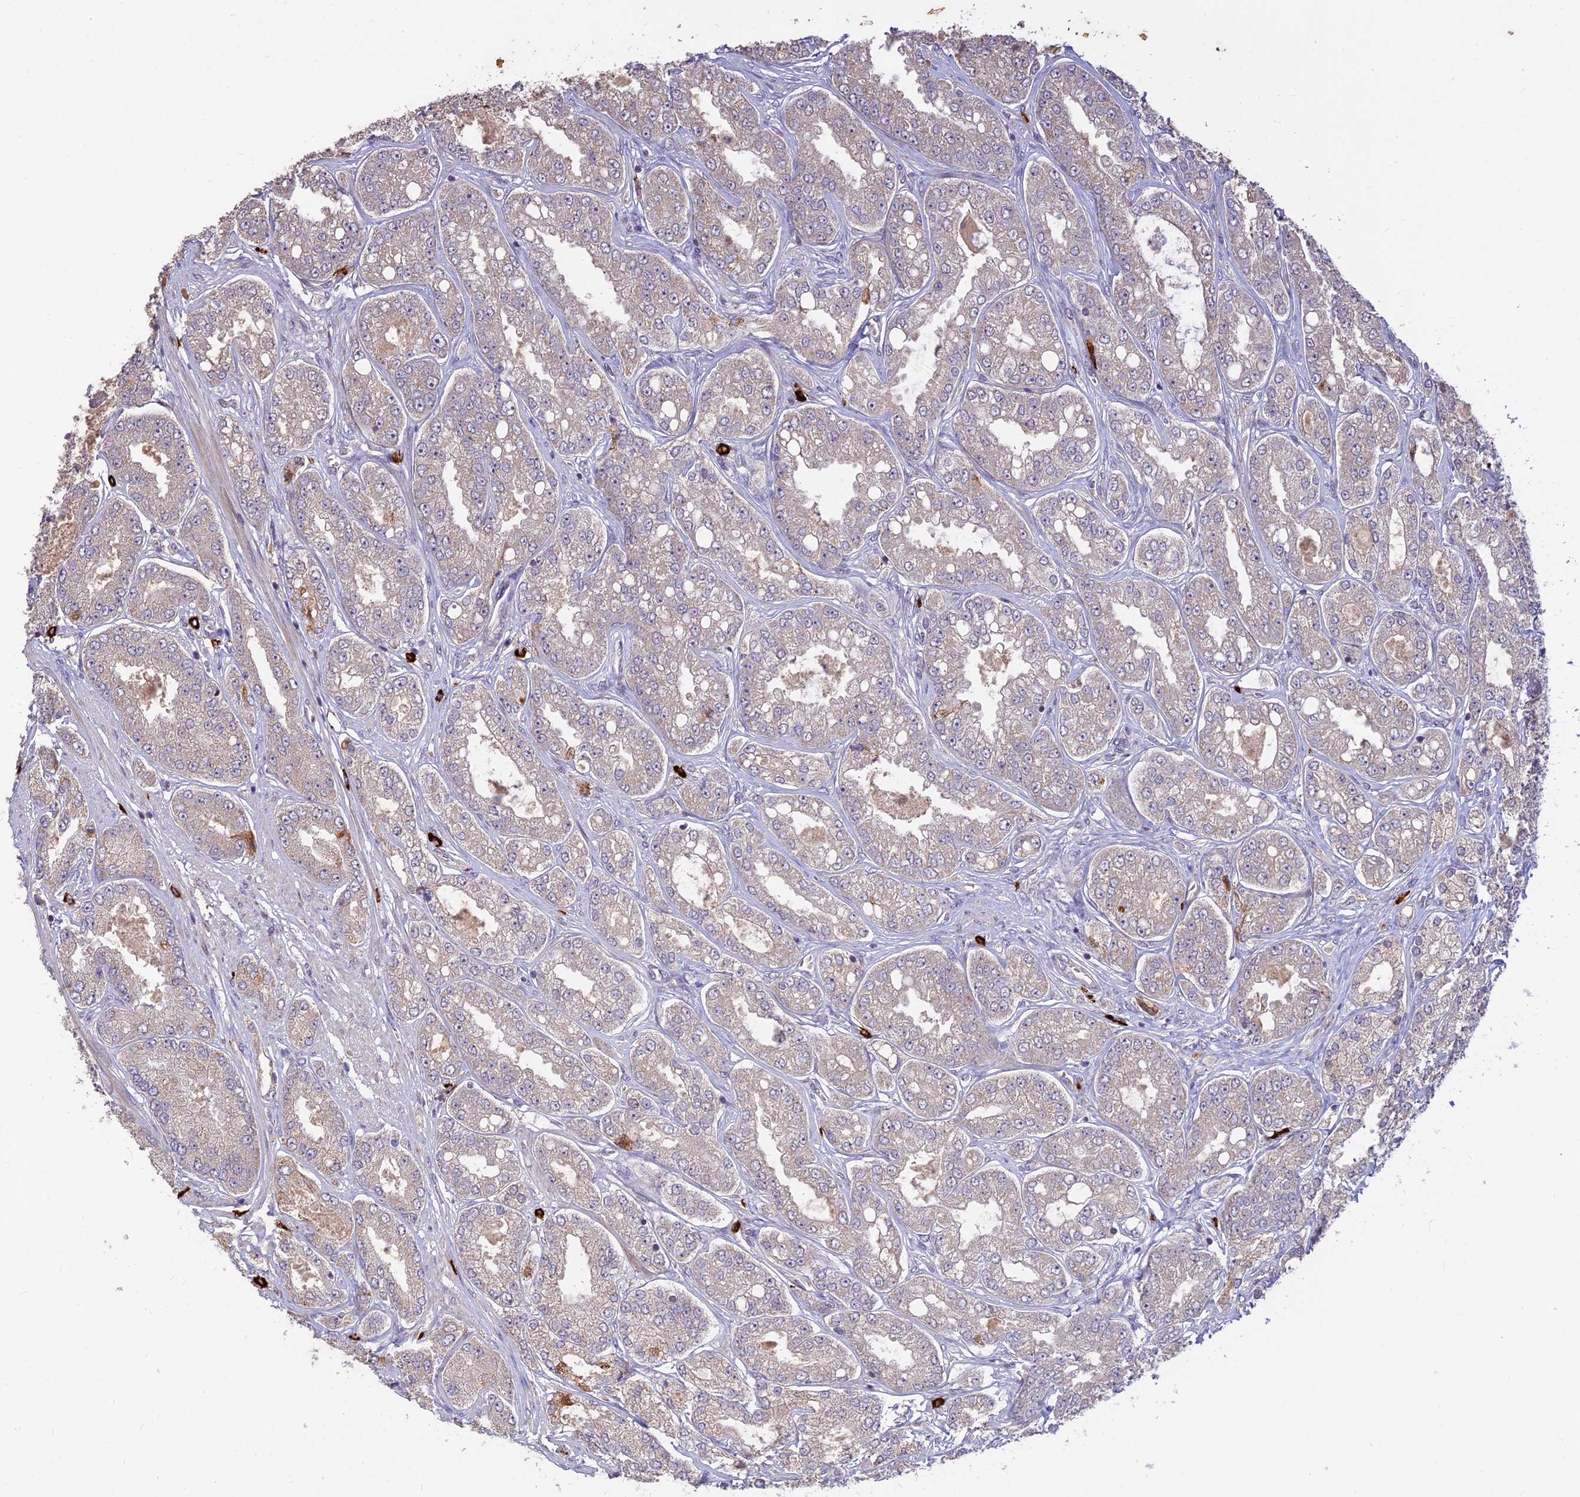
{"staining": {"intensity": "weak", "quantity": "<25%", "location": "cytoplasmic/membranous"}, "tissue": "prostate cancer", "cell_type": "Tumor cells", "image_type": "cancer", "snomed": [{"axis": "morphology", "description": "Adenocarcinoma, High grade"}, {"axis": "topography", "description": "Prostate"}], "caption": "Prostate adenocarcinoma (high-grade) was stained to show a protein in brown. There is no significant expression in tumor cells. (Immunohistochemistry, brightfield microscopy, high magnification).", "gene": "ASPDH", "patient": {"sex": "male", "age": 71}}